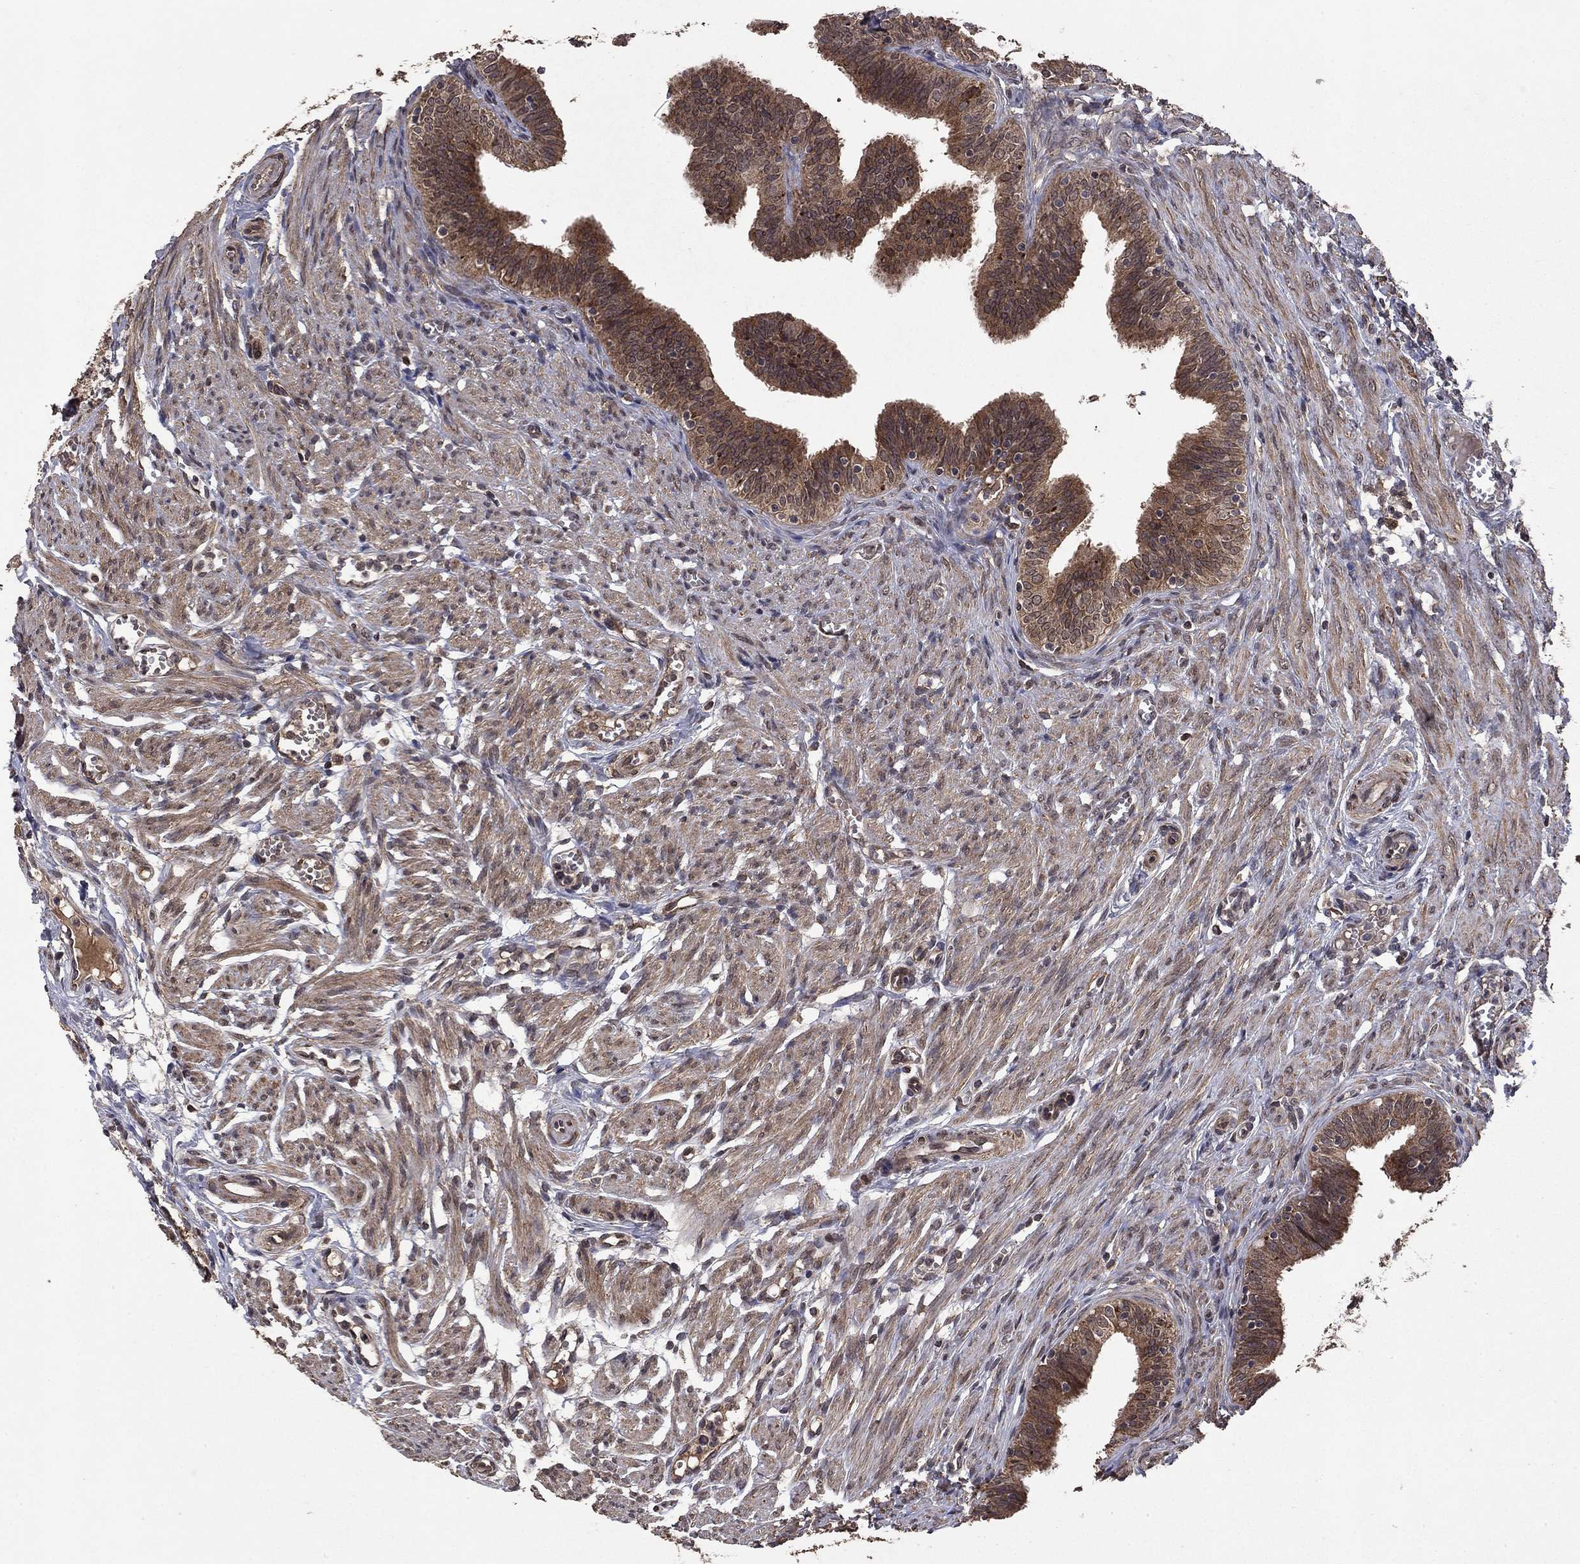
{"staining": {"intensity": "strong", "quantity": ">75%", "location": "cytoplasmic/membranous"}, "tissue": "fallopian tube", "cell_type": "Glandular cells", "image_type": "normal", "snomed": [{"axis": "morphology", "description": "Normal tissue, NOS"}, {"axis": "topography", "description": "Fallopian tube"}], "caption": "Immunohistochemical staining of unremarkable fallopian tube reveals high levels of strong cytoplasmic/membranous positivity in approximately >75% of glandular cells. Nuclei are stained in blue.", "gene": "DHRS1", "patient": {"sex": "female", "age": 25}}